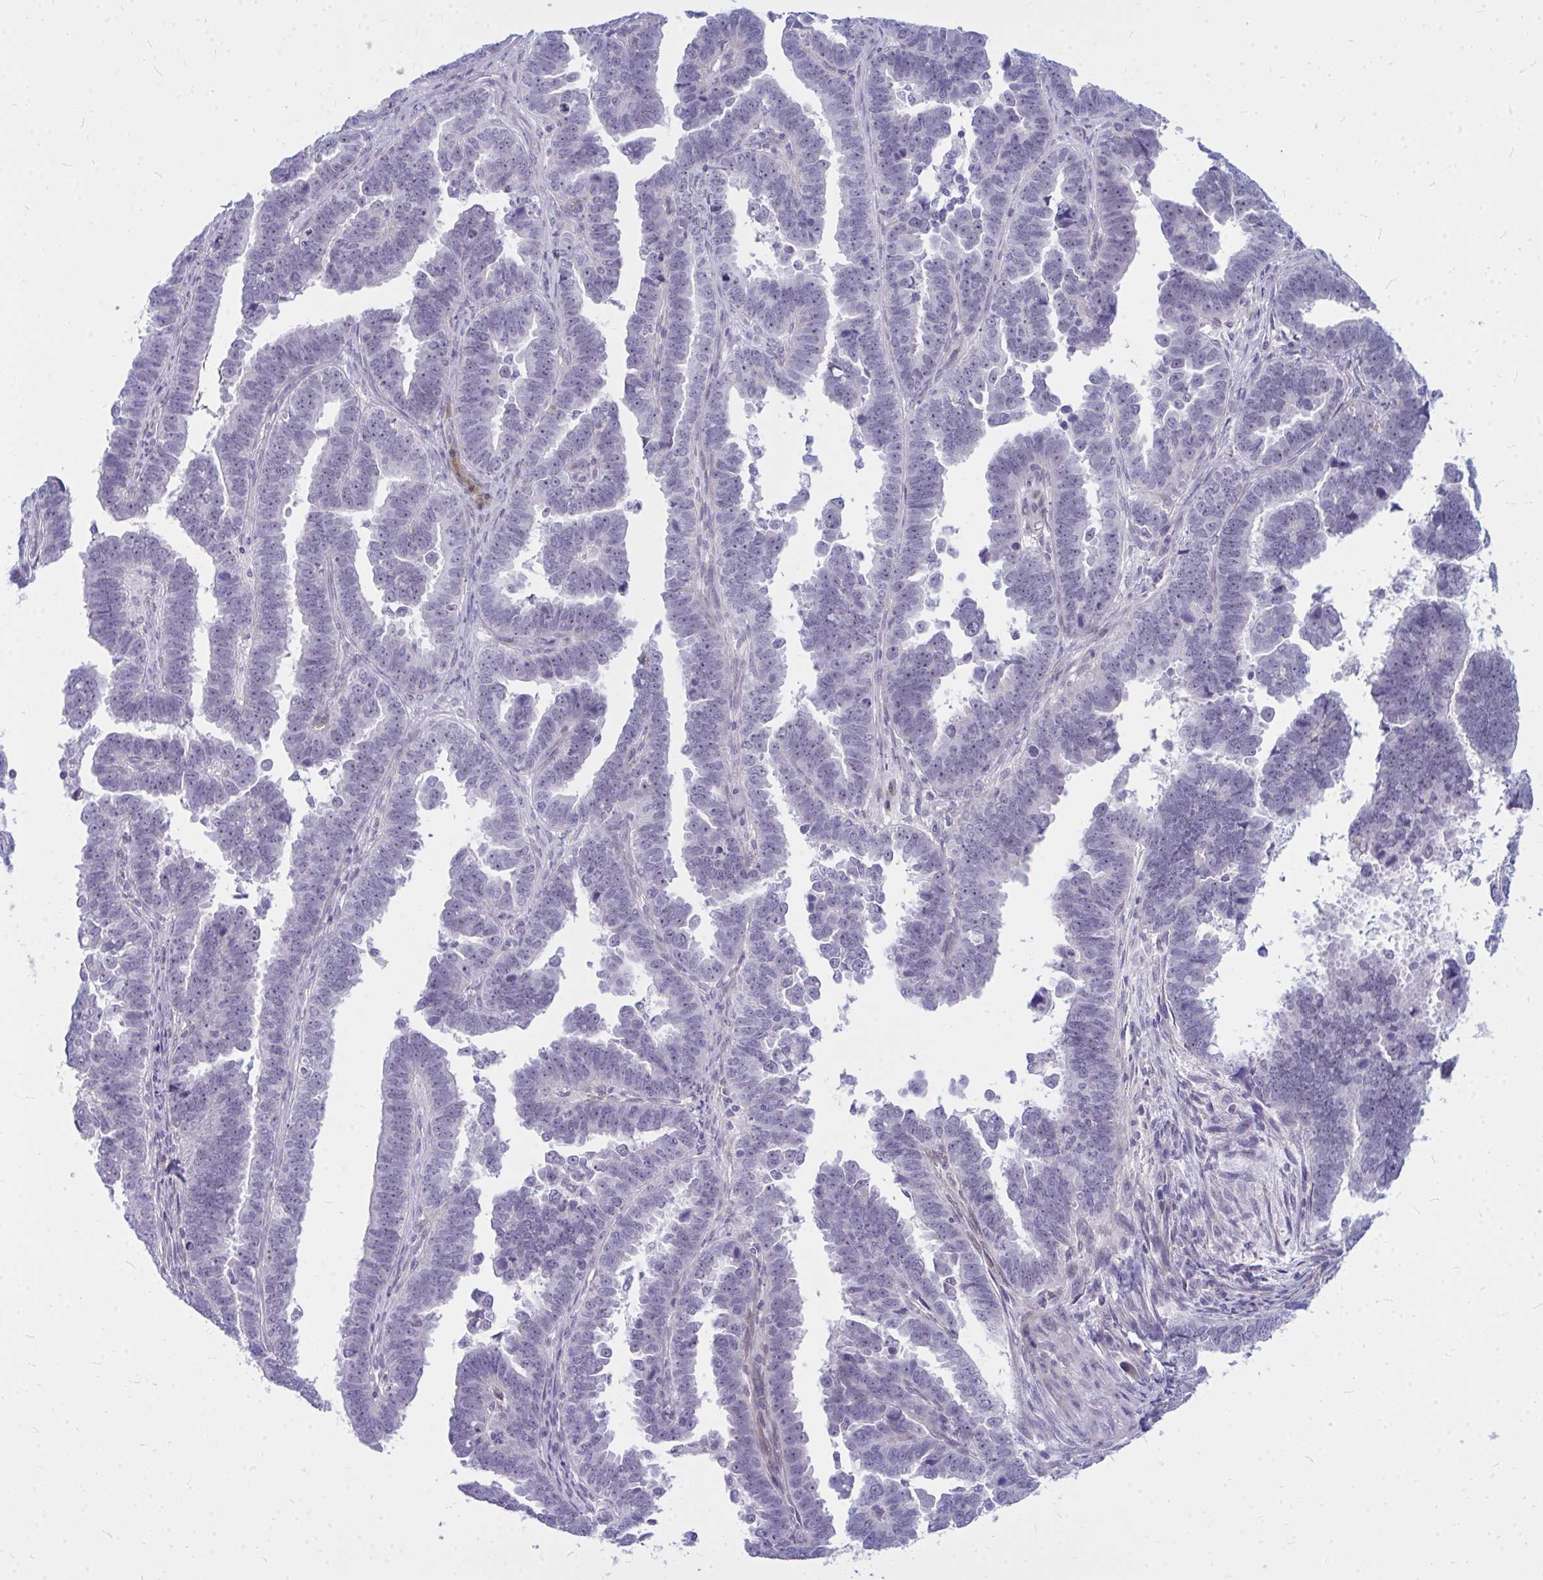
{"staining": {"intensity": "negative", "quantity": "none", "location": "none"}, "tissue": "endometrial cancer", "cell_type": "Tumor cells", "image_type": "cancer", "snomed": [{"axis": "morphology", "description": "Adenocarcinoma, NOS"}, {"axis": "topography", "description": "Endometrium"}], "caption": "A high-resolution photomicrograph shows immunohistochemistry staining of endometrial adenocarcinoma, which displays no significant expression in tumor cells.", "gene": "ZSCAN25", "patient": {"sex": "female", "age": 75}}